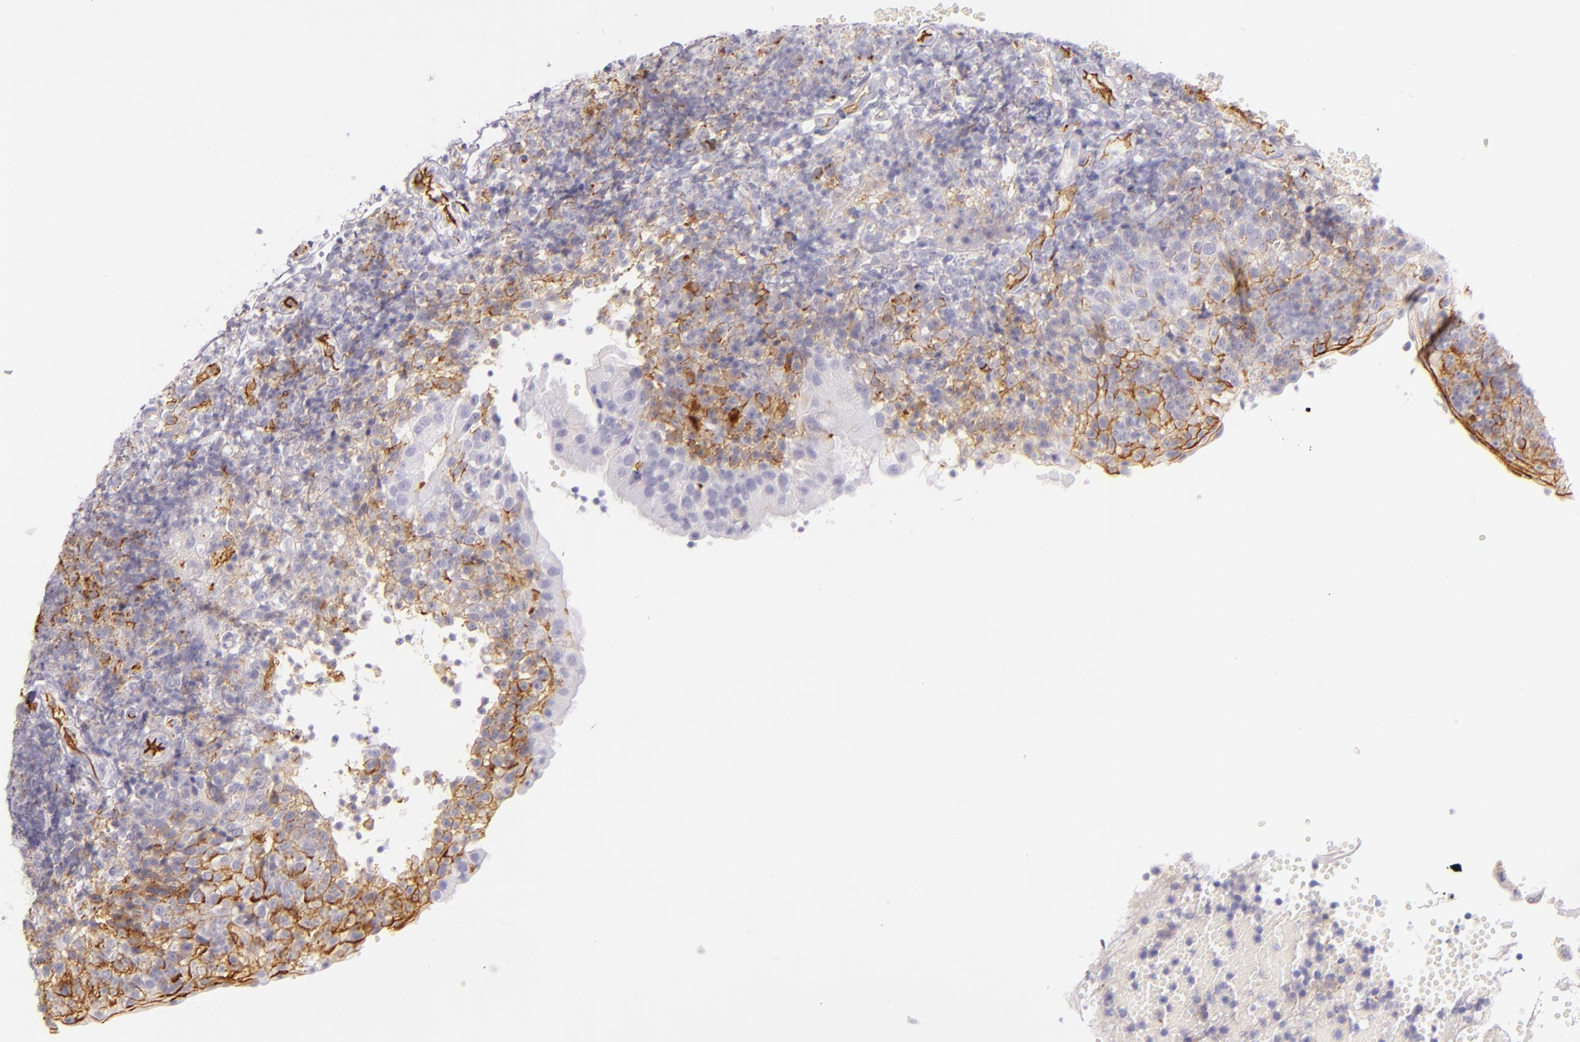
{"staining": {"intensity": "weak", "quantity": "25%-75%", "location": "cytoplasmic/membranous"}, "tissue": "tonsil", "cell_type": "Germinal center cells", "image_type": "normal", "snomed": [{"axis": "morphology", "description": "Normal tissue, NOS"}, {"axis": "topography", "description": "Tonsil"}], "caption": "Germinal center cells display low levels of weak cytoplasmic/membranous positivity in approximately 25%-75% of cells in benign tonsil. (DAB (3,3'-diaminobenzidine) IHC with brightfield microscopy, high magnification).", "gene": "ICAM1", "patient": {"sex": "female", "age": 40}}